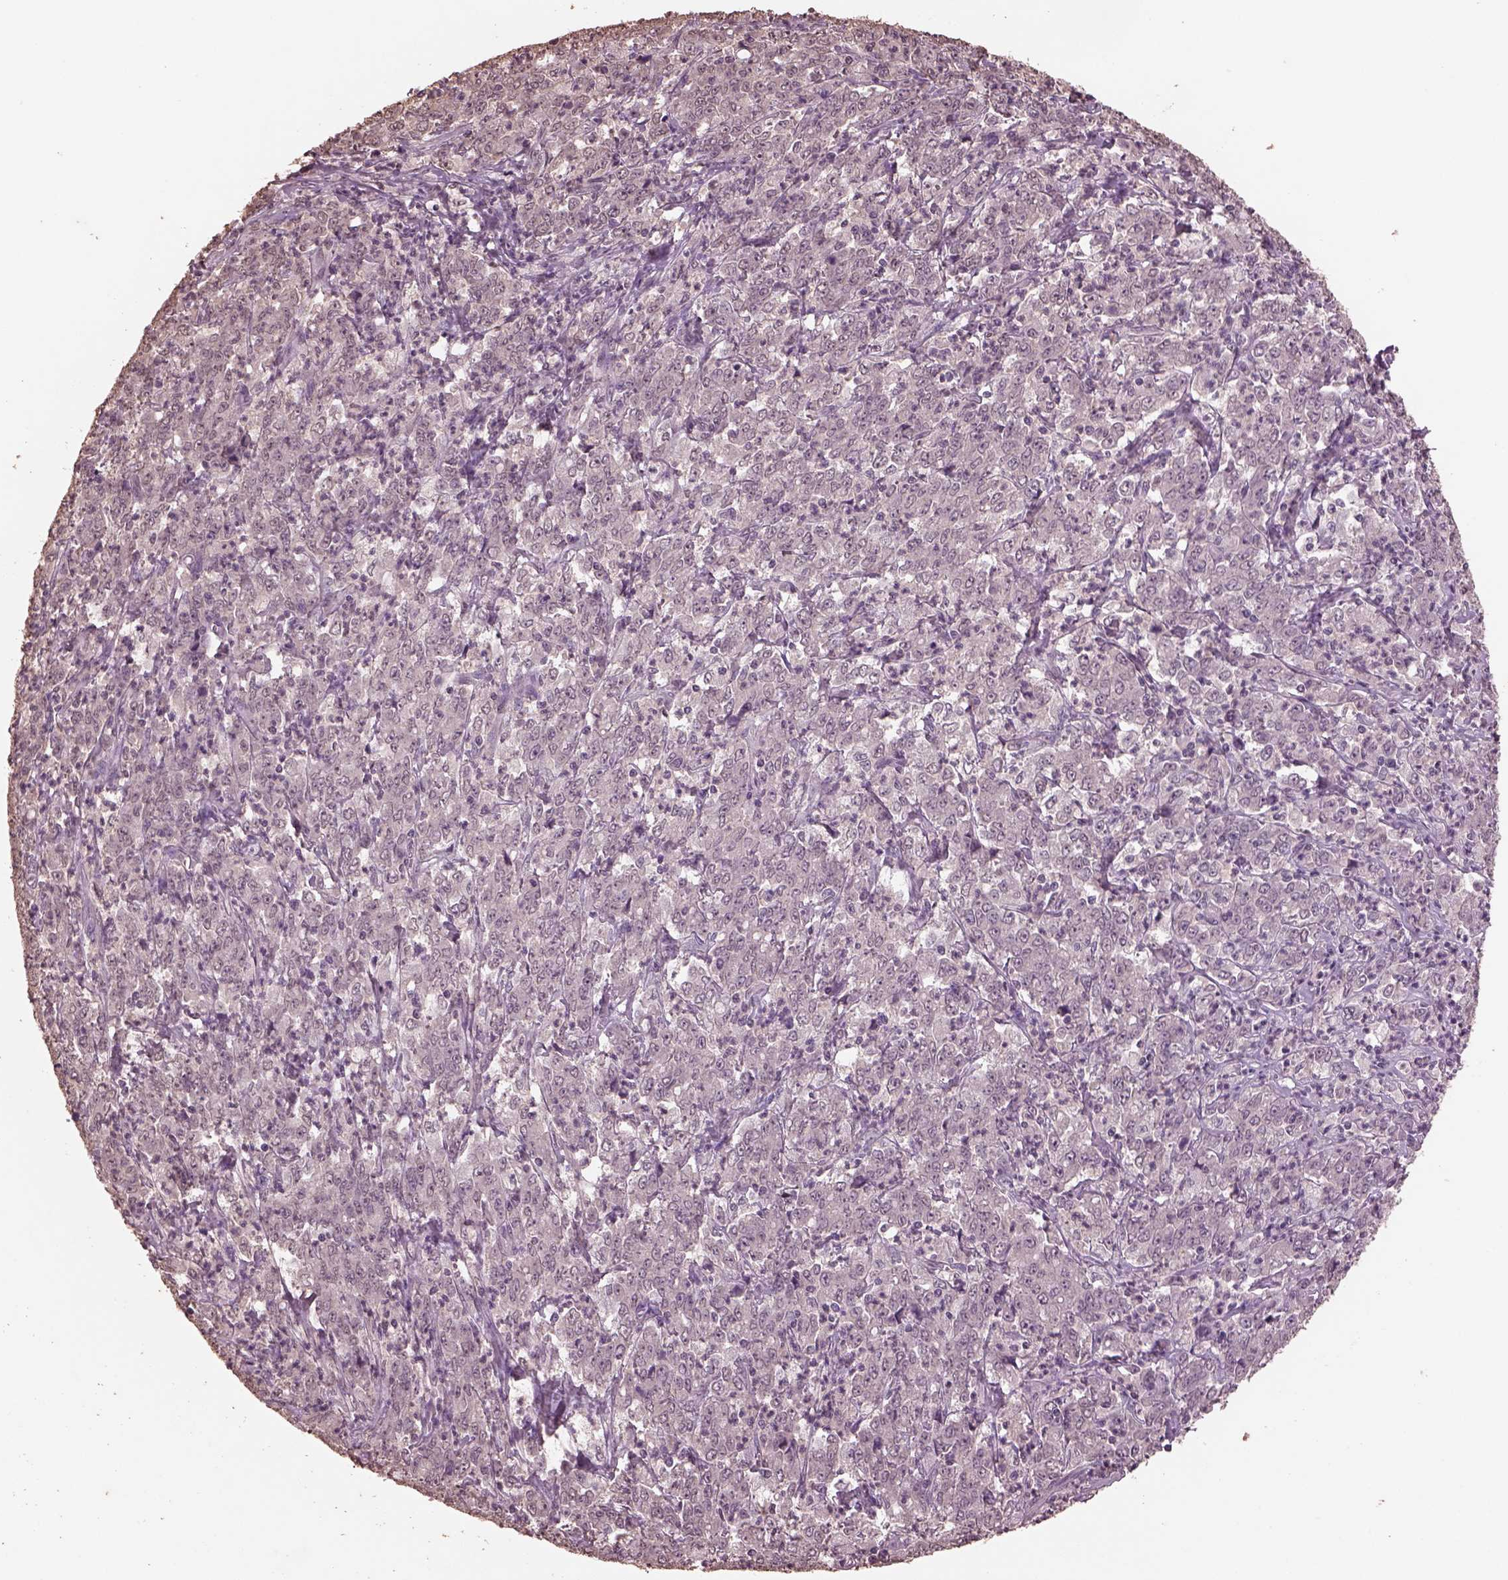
{"staining": {"intensity": "negative", "quantity": "none", "location": "none"}, "tissue": "stomach cancer", "cell_type": "Tumor cells", "image_type": "cancer", "snomed": [{"axis": "morphology", "description": "Adenocarcinoma, NOS"}, {"axis": "topography", "description": "Stomach, lower"}], "caption": "DAB immunohistochemical staining of stomach cancer (adenocarcinoma) exhibits no significant expression in tumor cells.", "gene": "CPT1C", "patient": {"sex": "female", "age": 71}}